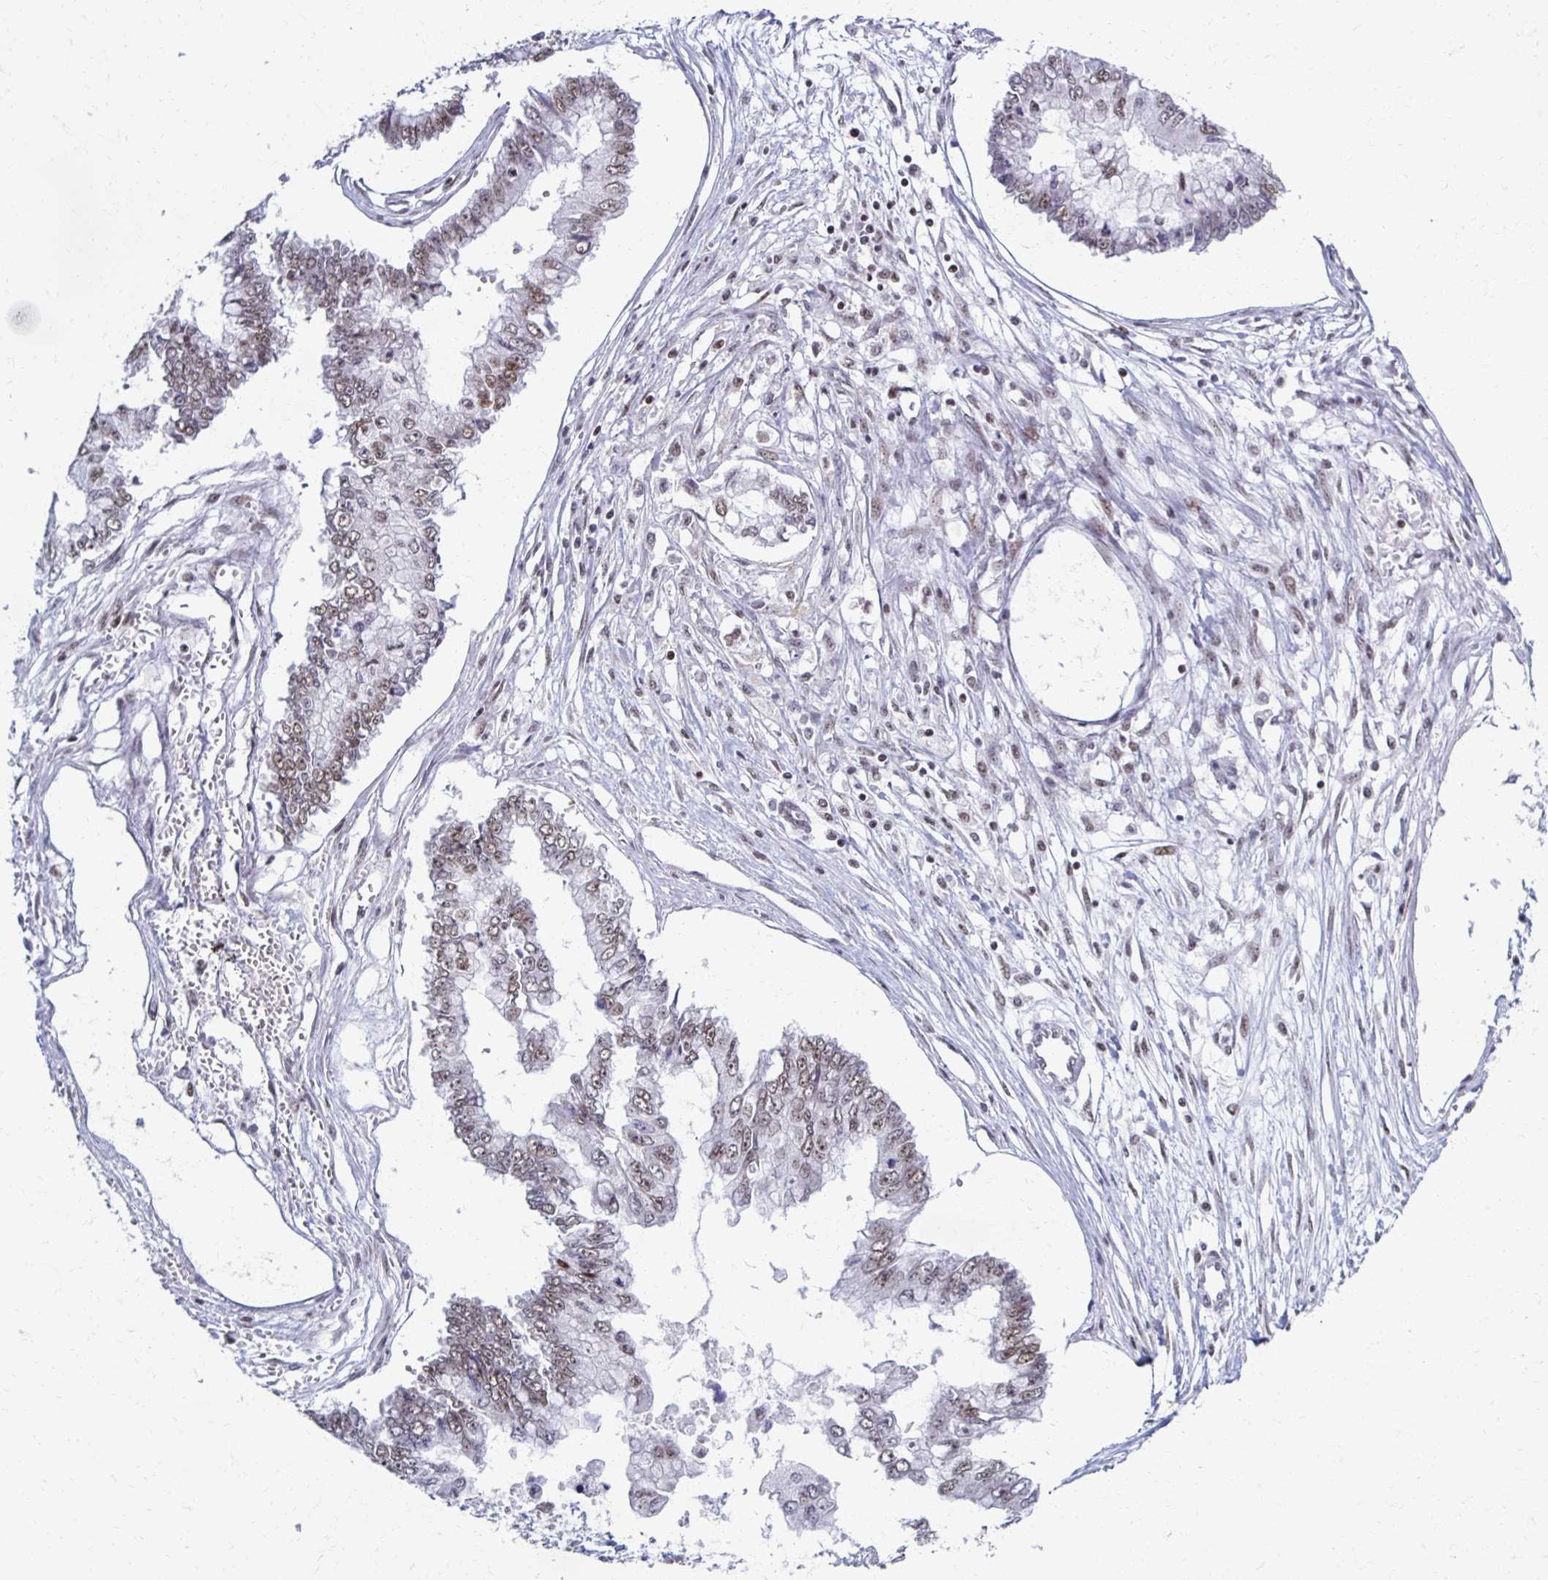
{"staining": {"intensity": "weak", "quantity": ">75%", "location": "nuclear"}, "tissue": "ovarian cancer", "cell_type": "Tumor cells", "image_type": "cancer", "snomed": [{"axis": "morphology", "description": "Cystadenocarcinoma, mucinous, NOS"}, {"axis": "topography", "description": "Ovary"}], "caption": "The micrograph demonstrates immunohistochemical staining of mucinous cystadenocarcinoma (ovarian). There is weak nuclear expression is present in about >75% of tumor cells.", "gene": "IRF7", "patient": {"sex": "female", "age": 72}}